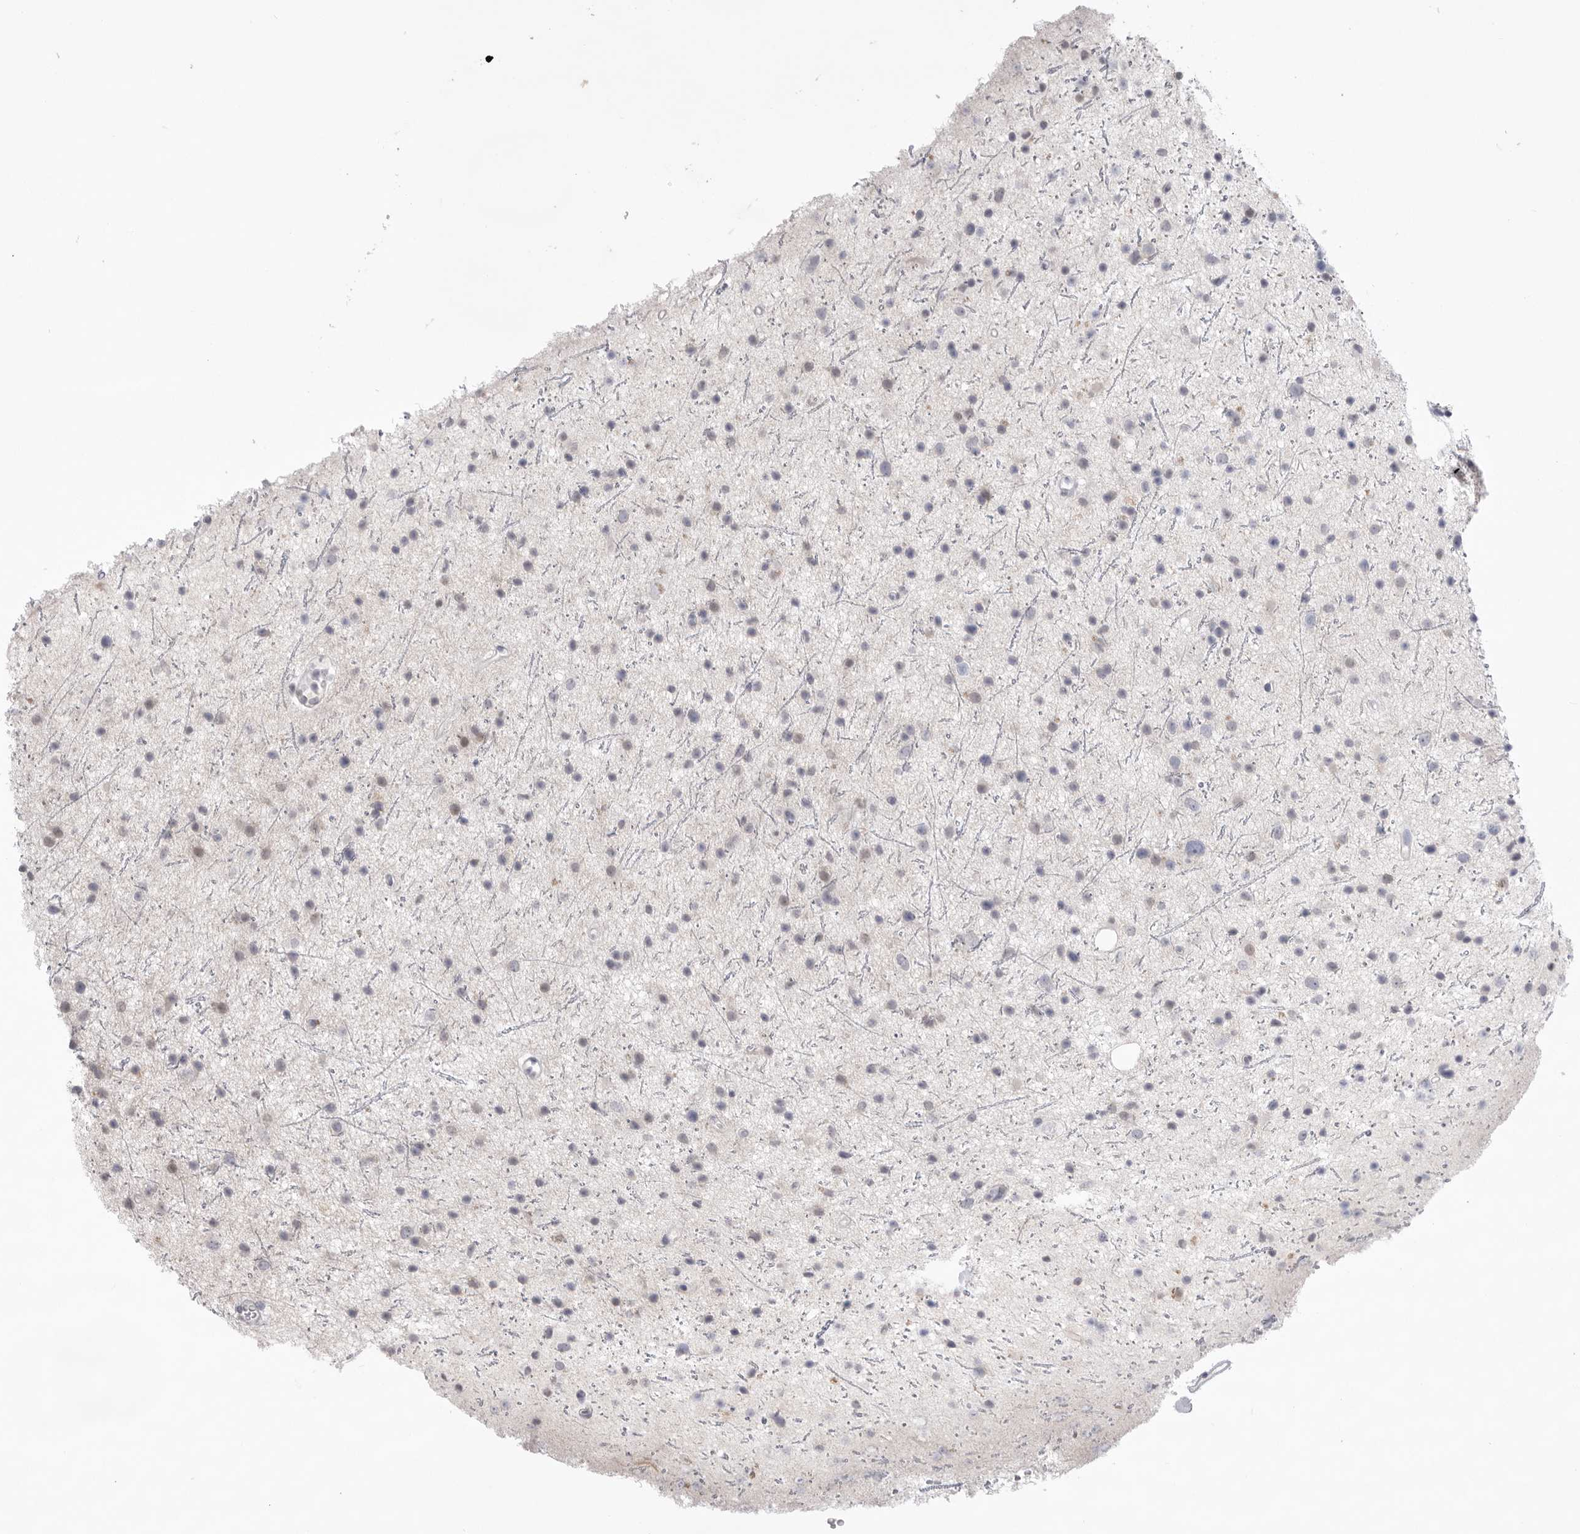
{"staining": {"intensity": "weak", "quantity": "<25%", "location": "nuclear"}, "tissue": "glioma", "cell_type": "Tumor cells", "image_type": "cancer", "snomed": [{"axis": "morphology", "description": "Glioma, malignant, Low grade"}, {"axis": "topography", "description": "Cerebral cortex"}], "caption": "An IHC histopathology image of malignant glioma (low-grade) is shown. There is no staining in tumor cells of malignant glioma (low-grade).", "gene": "ZBTB7B", "patient": {"sex": "female", "age": 39}}